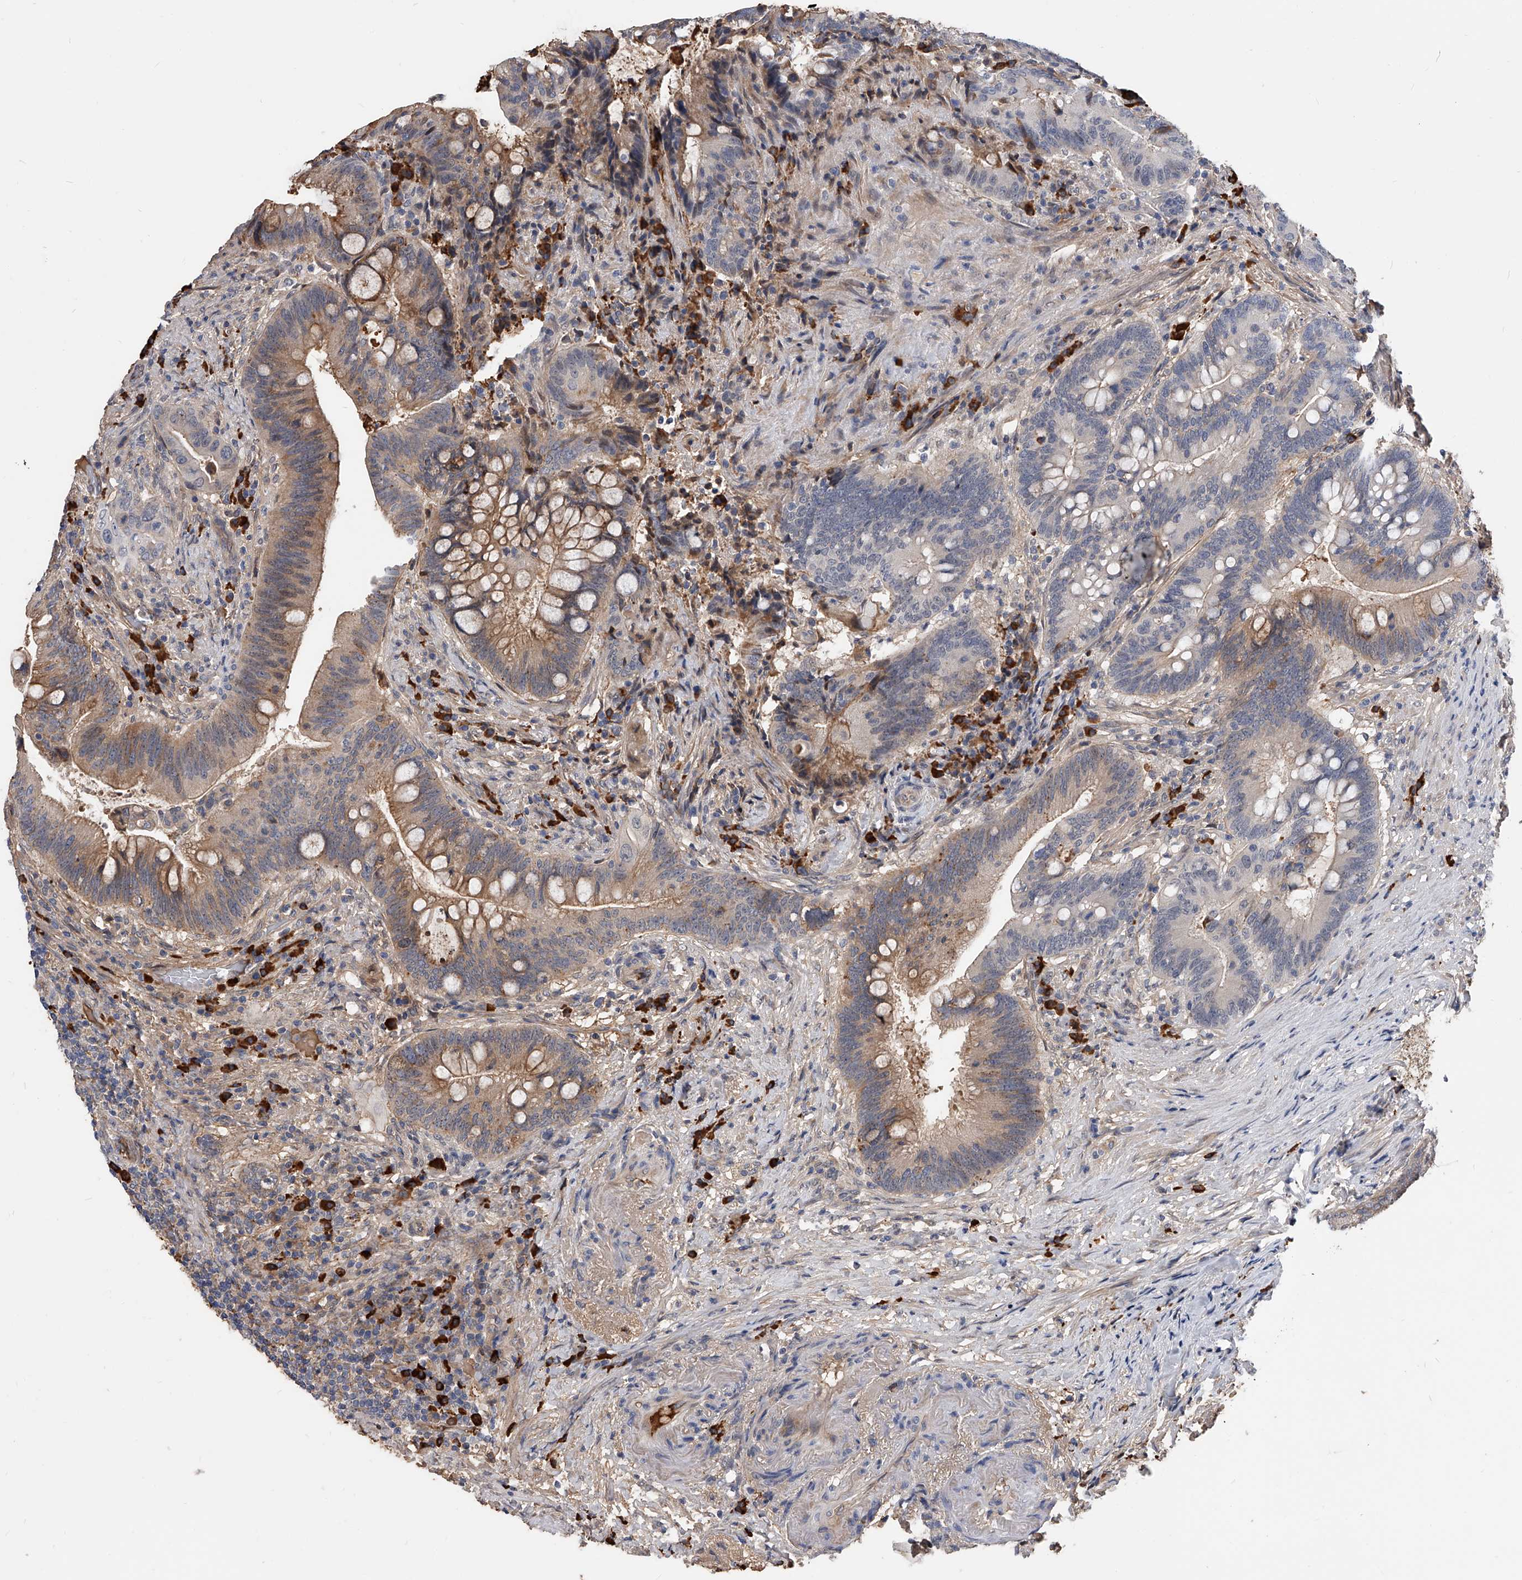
{"staining": {"intensity": "moderate", "quantity": "25%-75%", "location": "cytoplasmic/membranous"}, "tissue": "colorectal cancer", "cell_type": "Tumor cells", "image_type": "cancer", "snomed": [{"axis": "morphology", "description": "Adenocarcinoma, NOS"}, {"axis": "topography", "description": "Colon"}], "caption": "High-magnification brightfield microscopy of colorectal cancer stained with DAB (3,3'-diaminobenzidine) (brown) and counterstained with hematoxylin (blue). tumor cells exhibit moderate cytoplasmic/membranous positivity is identified in about25%-75% of cells.", "gene": "ZNF25", "patient": {"sex": "female", "age": 66}}